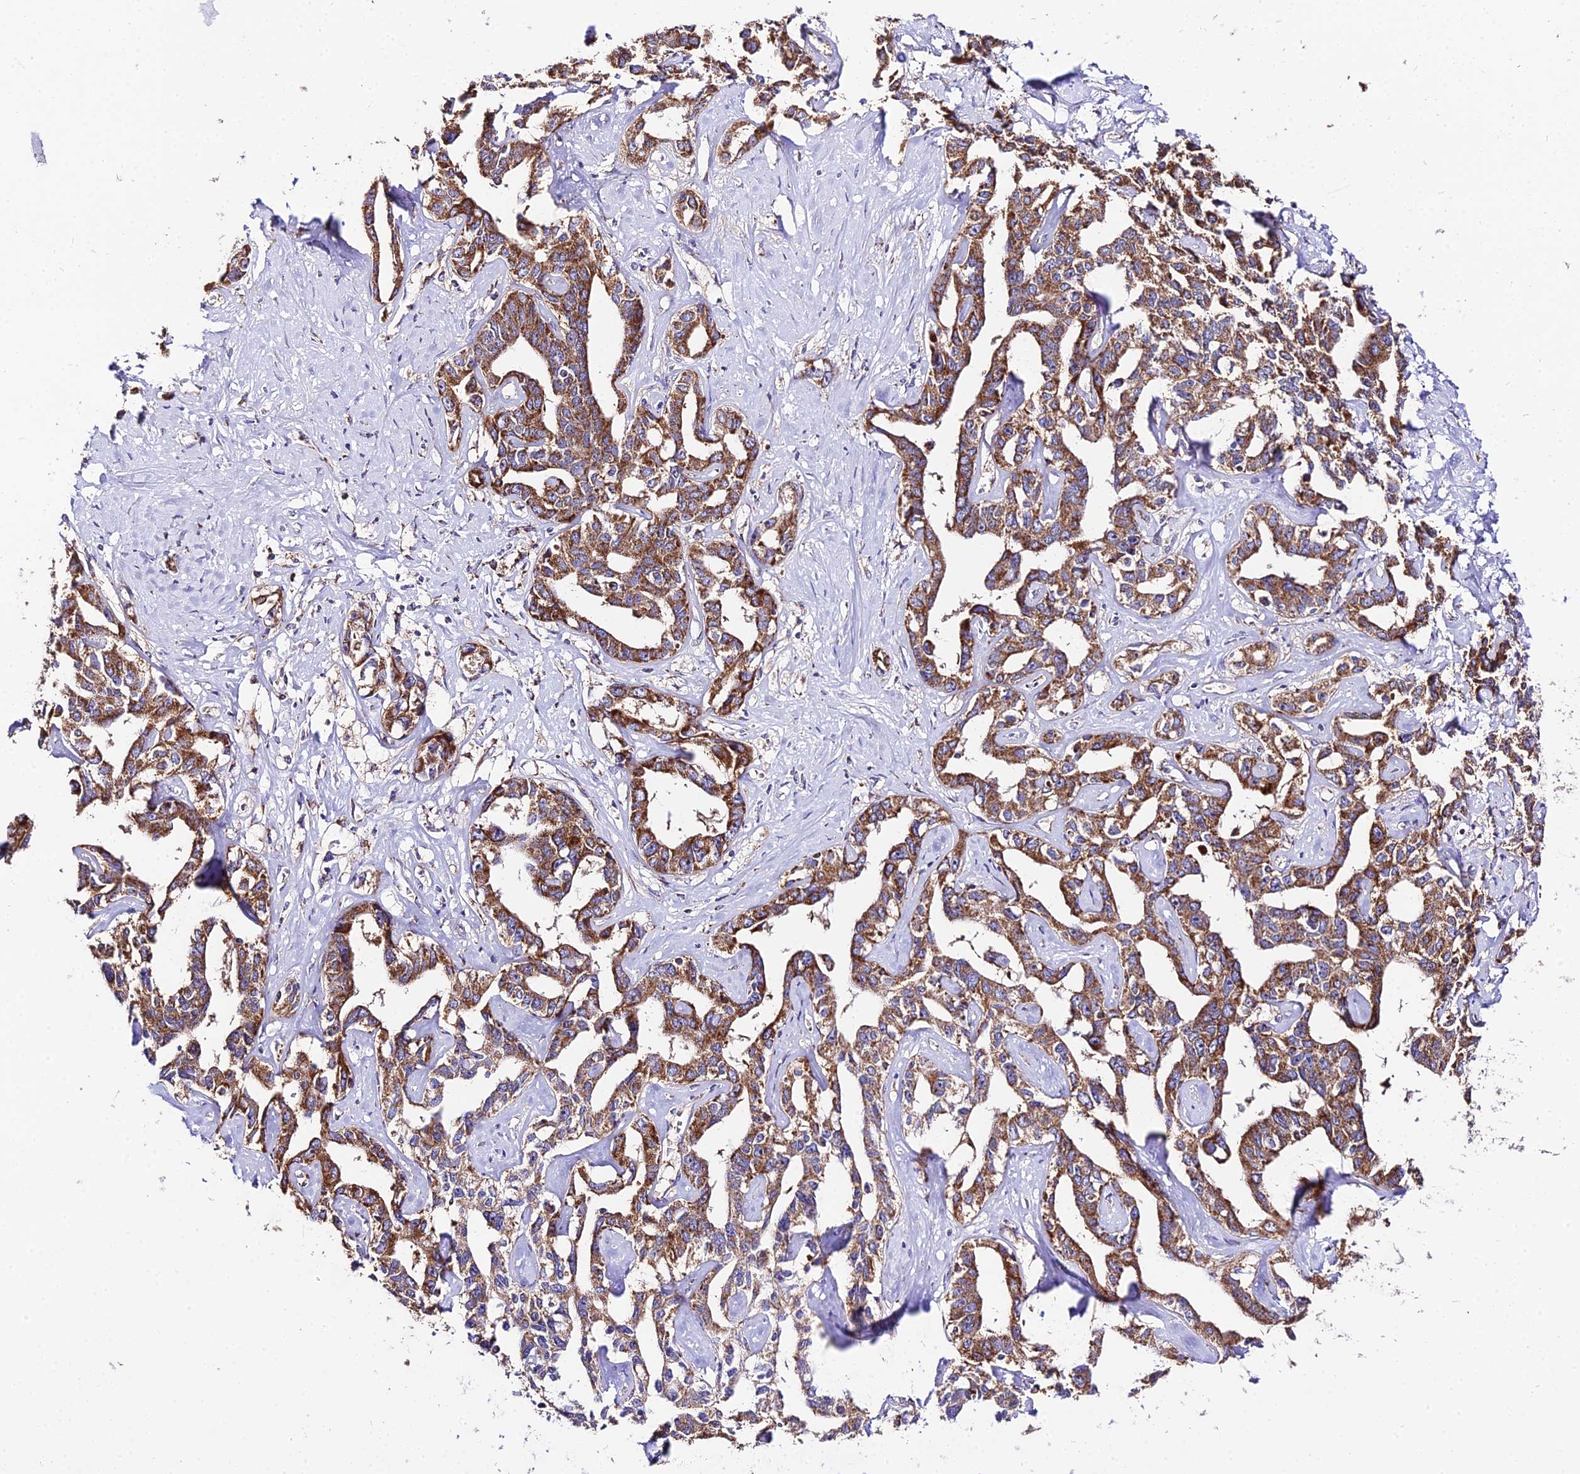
{"staining": {"intensity": "moderate", "quantity": ">75%", "location": "cytoplasmic/membranous"}, "tissue": "liver cancer", "cell_type": "Tumor cells", "image_type": "cancer", "snomed": [{"axis": "morphology", "description": "Cholangiocarcinoma"}, {"axis": "topography", "description": "Liver"}], "caption": "Liver cholangiocarcinoma stained with IHC reveals moderate cytoplasmic/membranous positivity in approximately >75% of tumor cells. Using DAB (brown) and hematoxylin (blue) stains, captured at high magnification using brightfield microscopy.", "gene": "OCIAD1", "patient": {"sex": "male", "age": 59}}